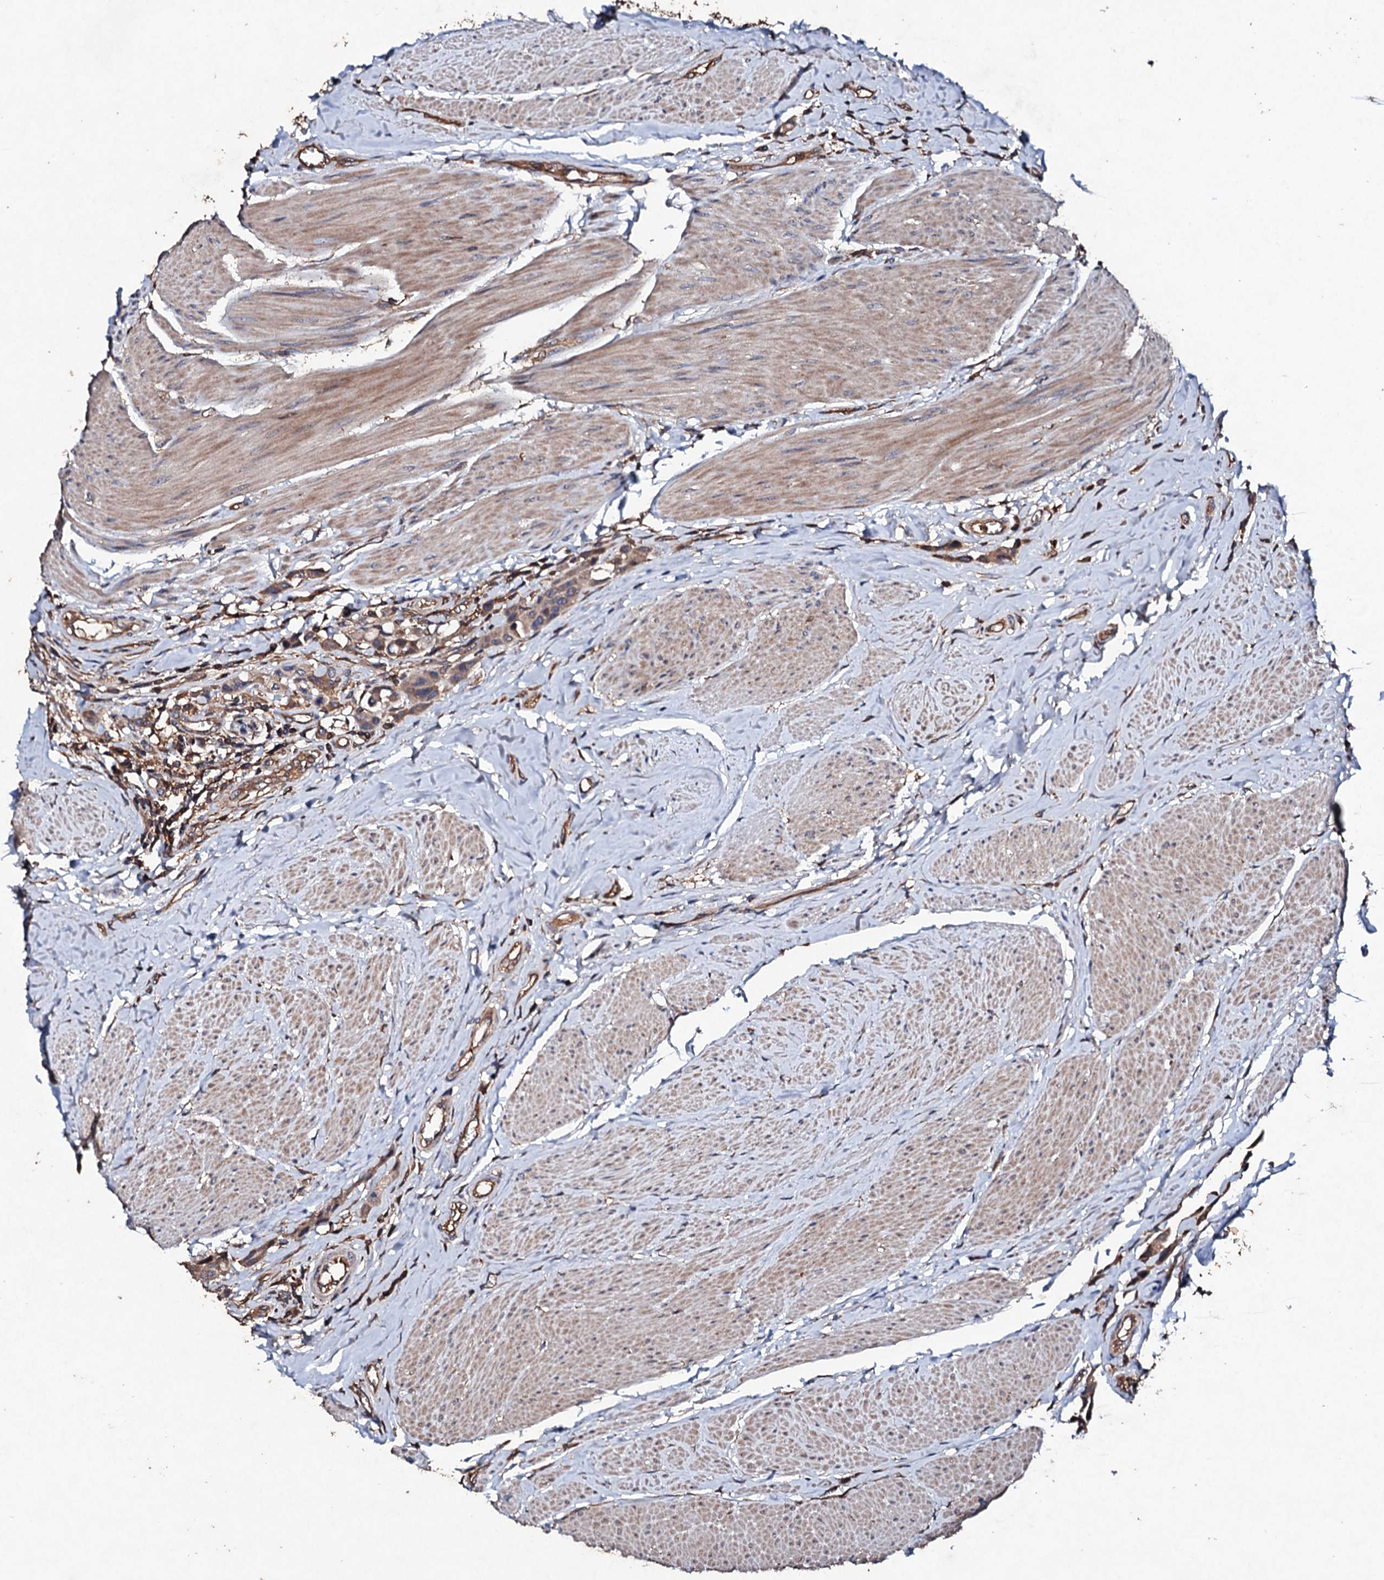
{"staining": {"intensity": "weak", "quantity": ">75%", "location": "cytoplasmic/membranous"}, "tissue": "urothelial cancer", "cell_type": "Tumor cells", "image_type": "cancer", "snomed": [{"axis": "morphology", "description": "Urothelial carcinoma, High grade"}, {"axis": "topography", "description": "Urinary bladder"}], "caption": "The micrograph displays a brown stain indicating the presence of a protein in the cytoplasmic/membranous of tumor cells in urothelial cancer.", "gene": "KERA", "patient": {"sex": "male", "age": 50}}